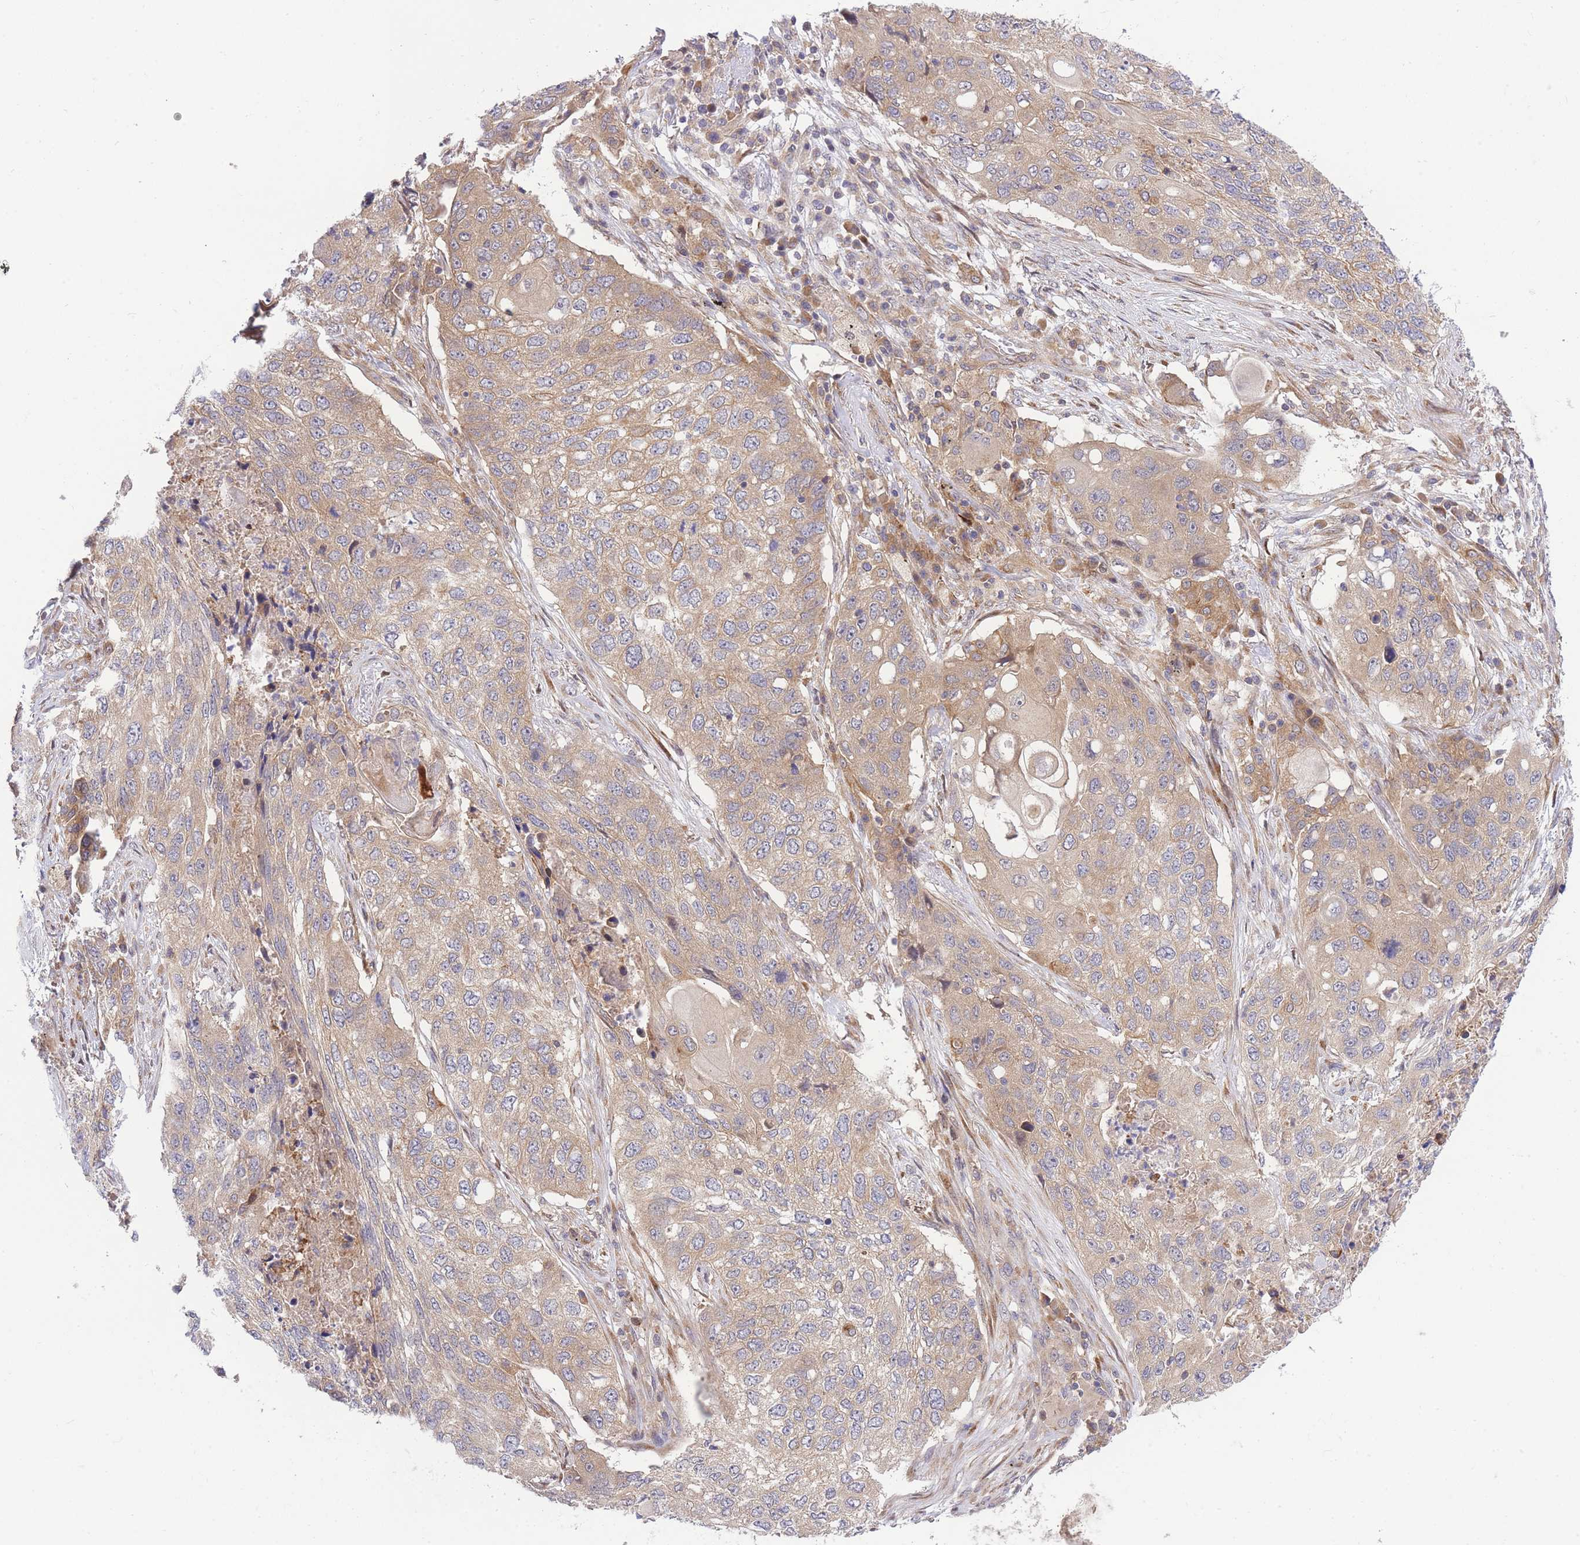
{"staining": {"intensity": "weak", "quantity": ">75%", "location": "cytoplasmic/membranous"}, "tissue": "lung cancer", "cell_type": "Tumor cells", "image_type": "cancer", "snomed": [{"axis": "morphology", "description": "Squamous cell carcinoma, NOS"}, {"axis": "topography", "description": "Lung"}], "caption": "There is low levels of weak cytoplasmic/membranous expression in tumor cells of lung cancer, as demonstrated by immunohistochemical staining (brown color).", "gene": "EIF2B2", "patient": {"sex": "female", "age": 63}}